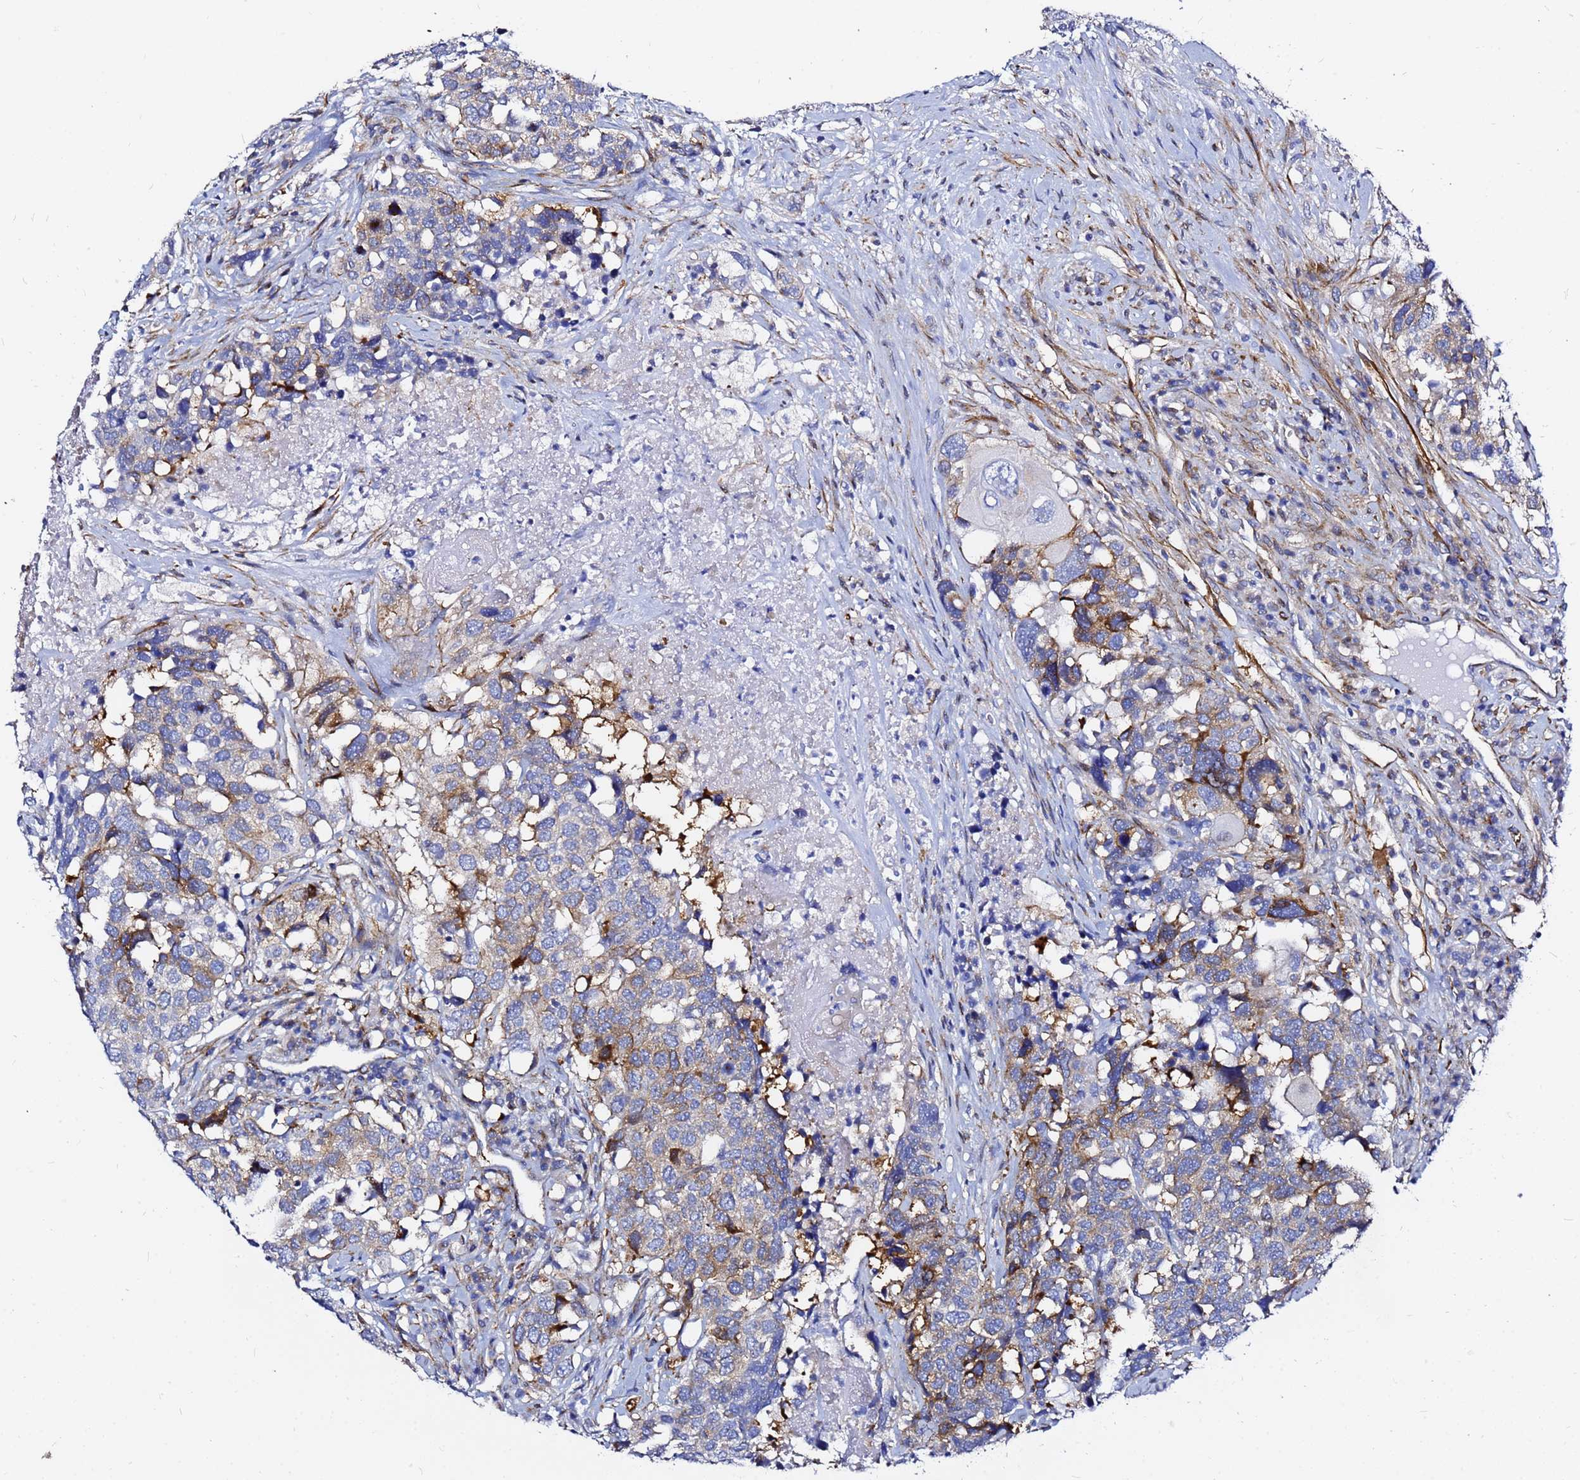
{"staining": {"intensity": "moderate", "quantity": "<25%", "location": "cytoplasmic/membranous"}, "tissue": "head and neck cancer", "cell_type": "Tumor cells", "image_type": "cancer", "snomed": [{"axis": "morphology", "description": "Squamous cell carcinoma, NOS"}, {"axis": "topography", "description": "Head-Neck"}], "caption": "IHC micrograph of human head and neck cancer (squamous cell carcinoma) stained for a protein (brown), which shows low levels of moderate cytoplasmic/membranous expression in about <25% of tumor cells.", "gene": "TUBA8", "patient": {"sex": "male", "age": 66}}